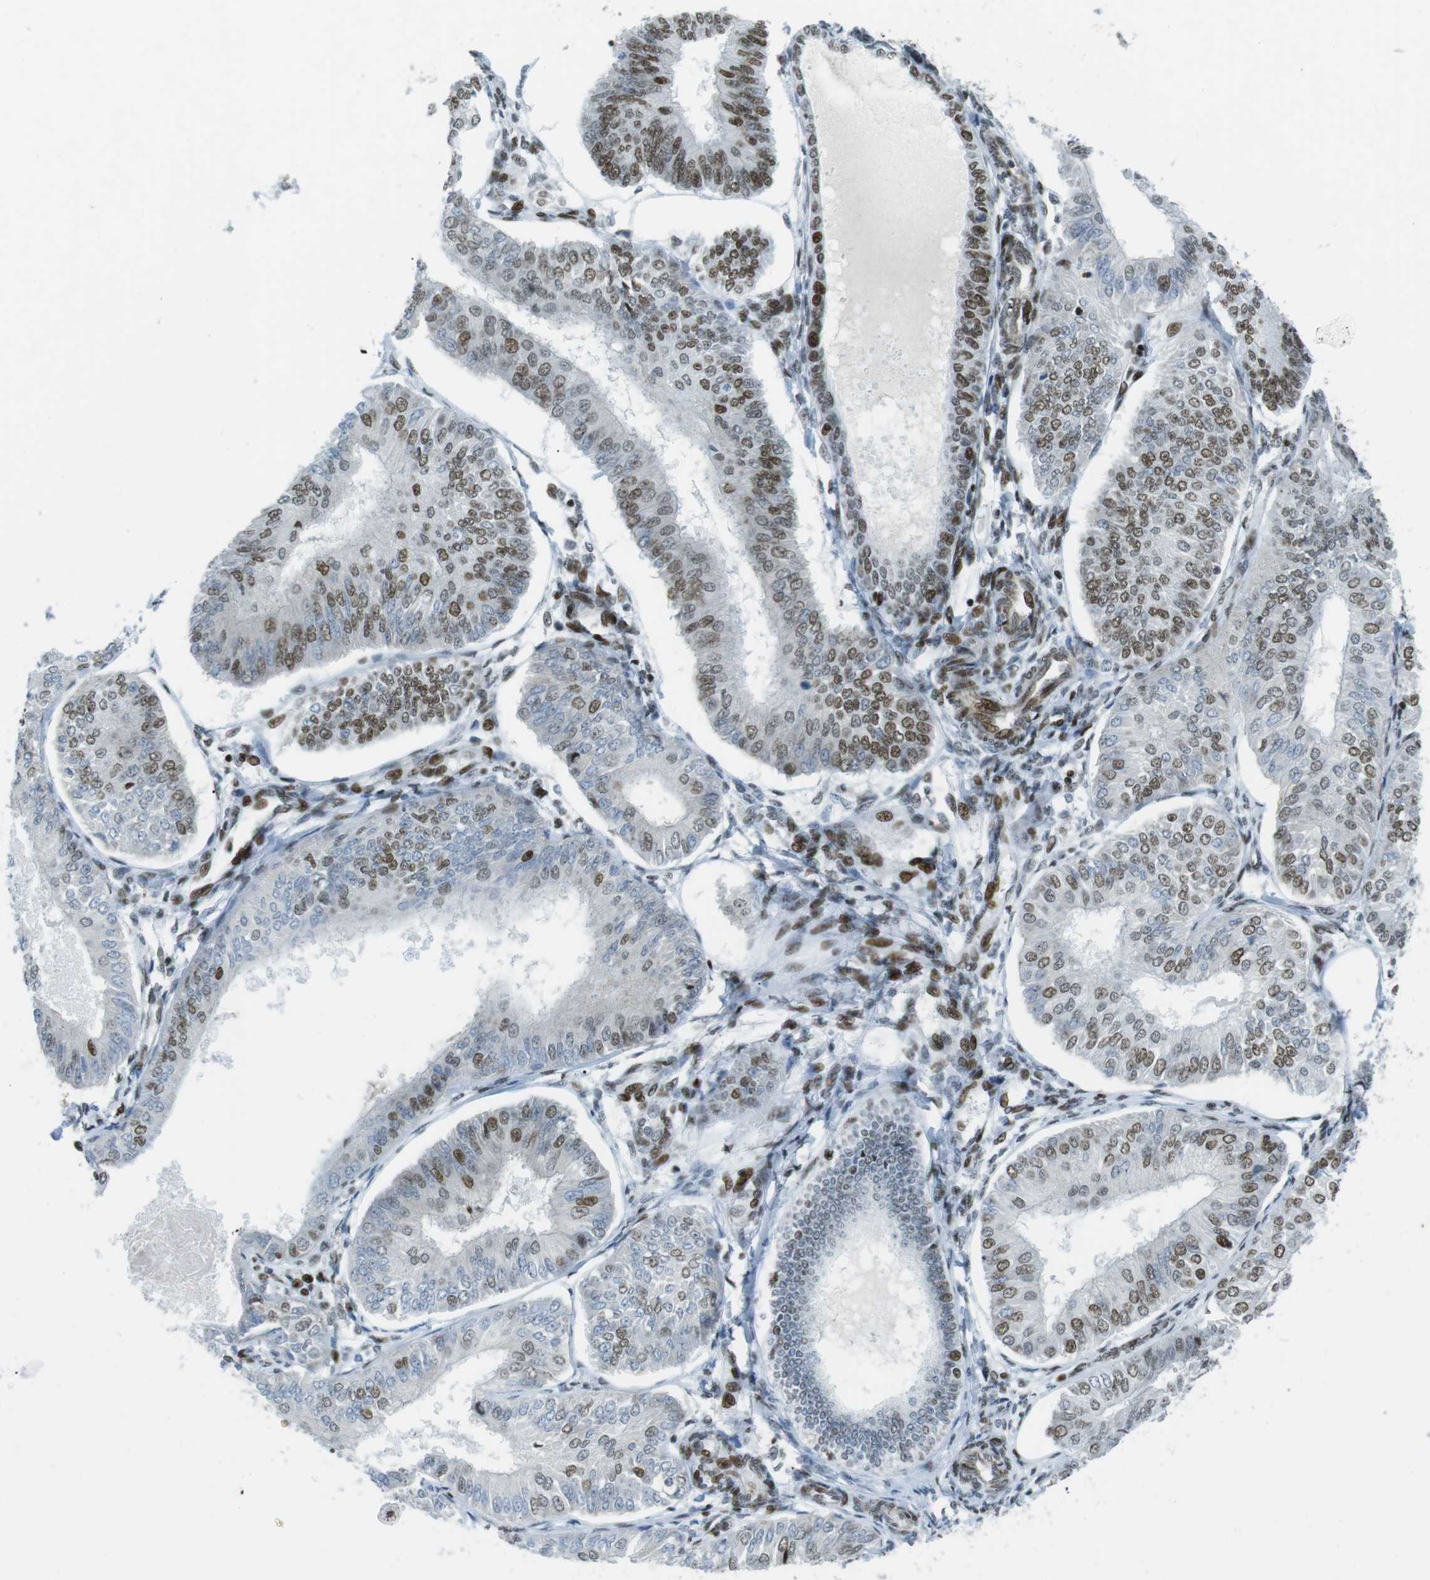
{"staining": {"intensity": "moderate", "quantity": "25%-75%", "location": "nuclear"}, "tissue": "endometrial cancer", "cell_type": "Tumor cells", "image_type": "cancer", "snomed": [{"axis": "morphology", "description": "Adenocarcinoma, NOS"}, {"axis": "topography", "description": "Endometrium"}], "caption": "Brown immunohistochemical staining in endometrial adenocarcinoma shows moderate nuclear staining in approximately 25%-75% of tumor cells.", "gene": "ARID1A", "patient": {"sex": "female", "age": 58}}